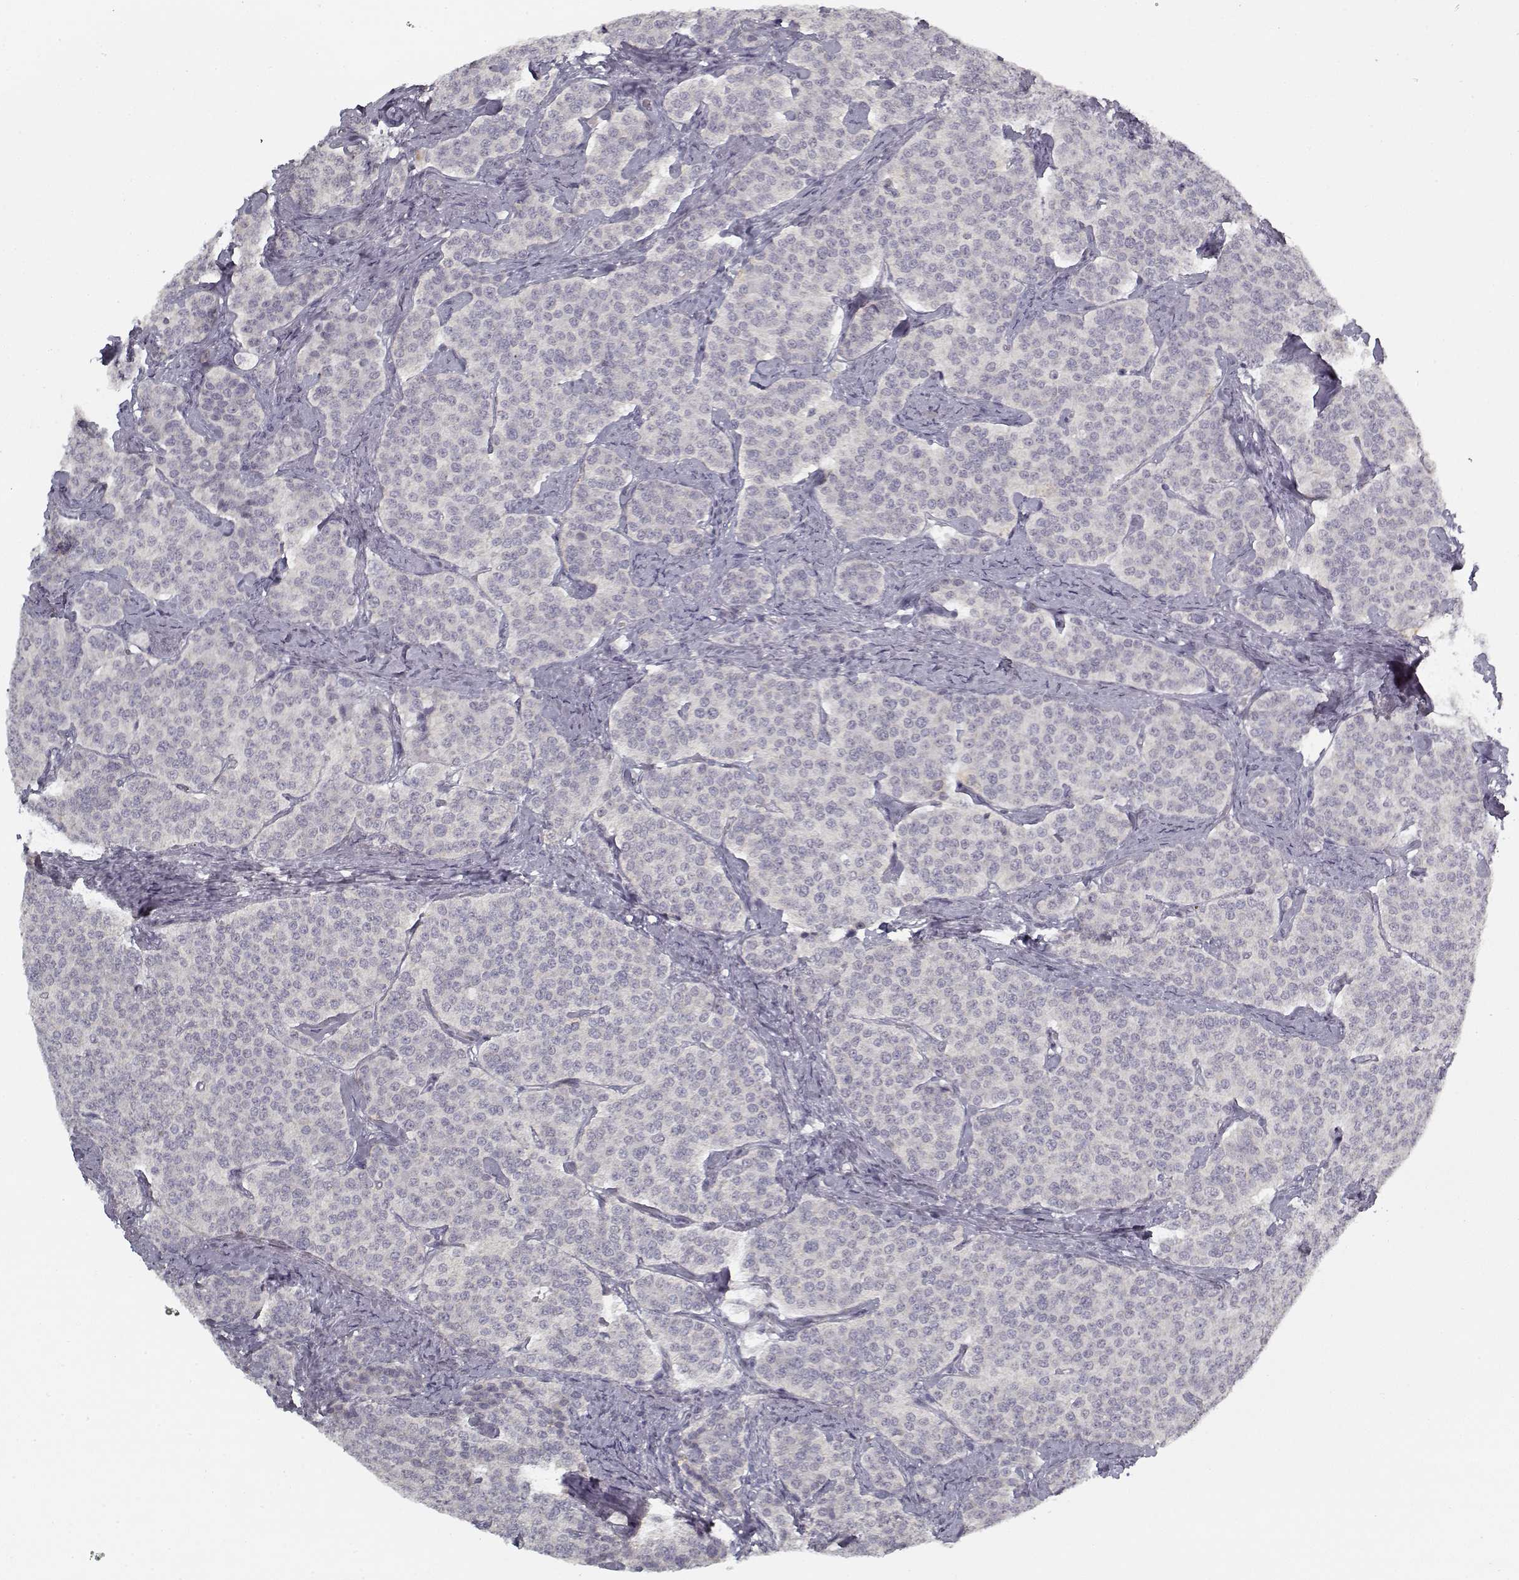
{"staining": {"intensity": "negative", "quantity": "none", "location": "none"}, "tissue": "carcinoid", "cell_type": "Tumor cells", "image_type": "cancer", "snomed": [{"axis": "morphology", "description": "Carcinoid, malignant, NOS"}, {"axis": "topography", "description": "Small intestine"}], "caption": "Human carcinoid stained for a protein using immunohistochemistry displays no expression in tumor cells.", "gene": "LAMA2", "patient": {"sex": "female", "age": 58}}